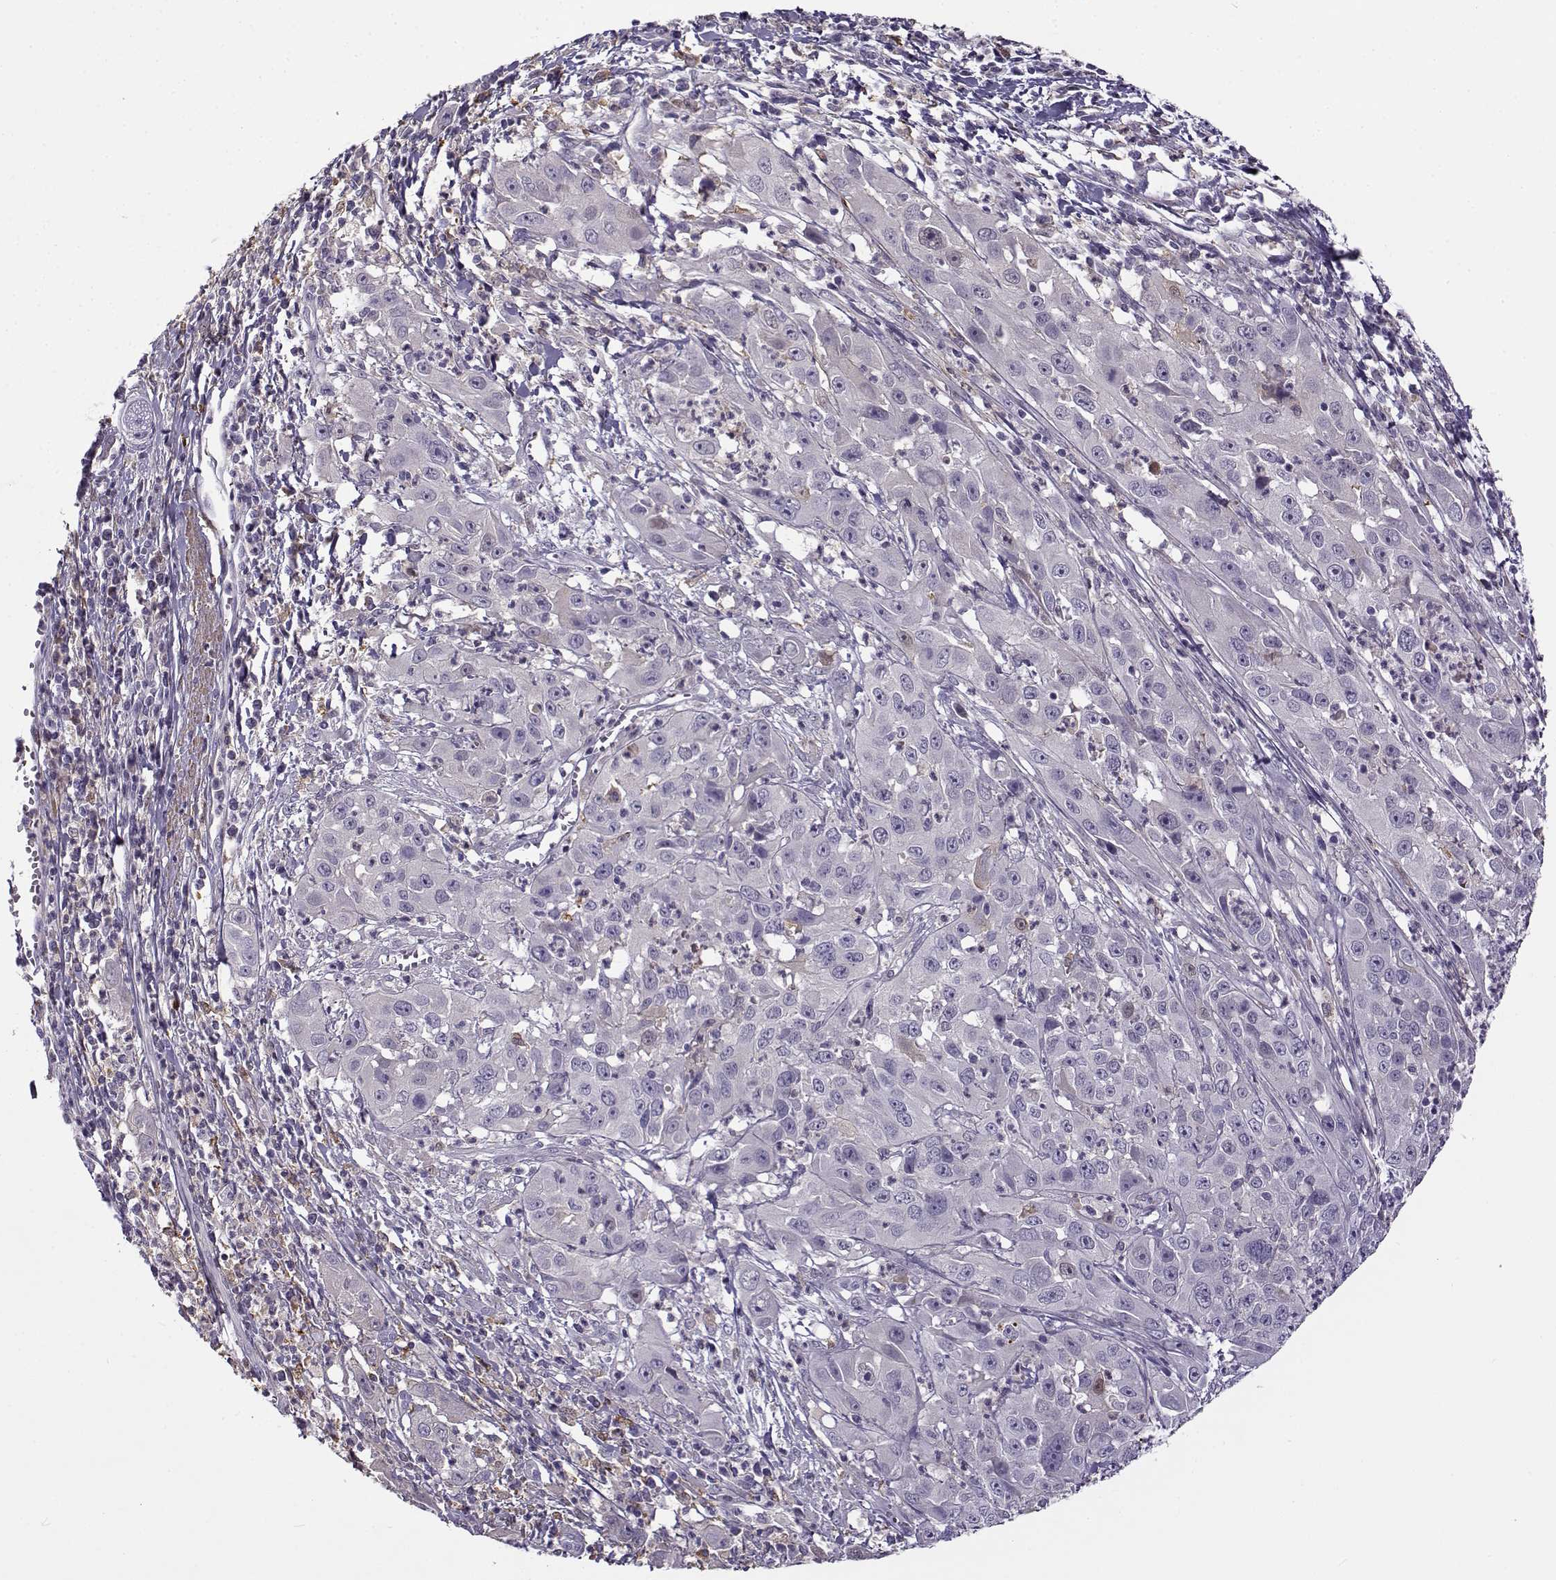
{"staining": {"intensity": "negative", "quantity": "none", "location": "none"}, "tissue": "cervical cancer", "cell_type": "Tumor cells", "image_type": "cancer", "snomed": [{"axis": "morphology", "description": "Squamous cell carcinoma, NOS"}, {"axis": "topography", "description": "Cervix"}], "caption": "This photomicrograph is of cervical cancer stained with immunohistochemistry to label a protein in brown with the nuclei are counter-stained blue. There is no expression in tumor cells.", "gene": "UCP3", "patient": {"sex": "female", "age": 32}}